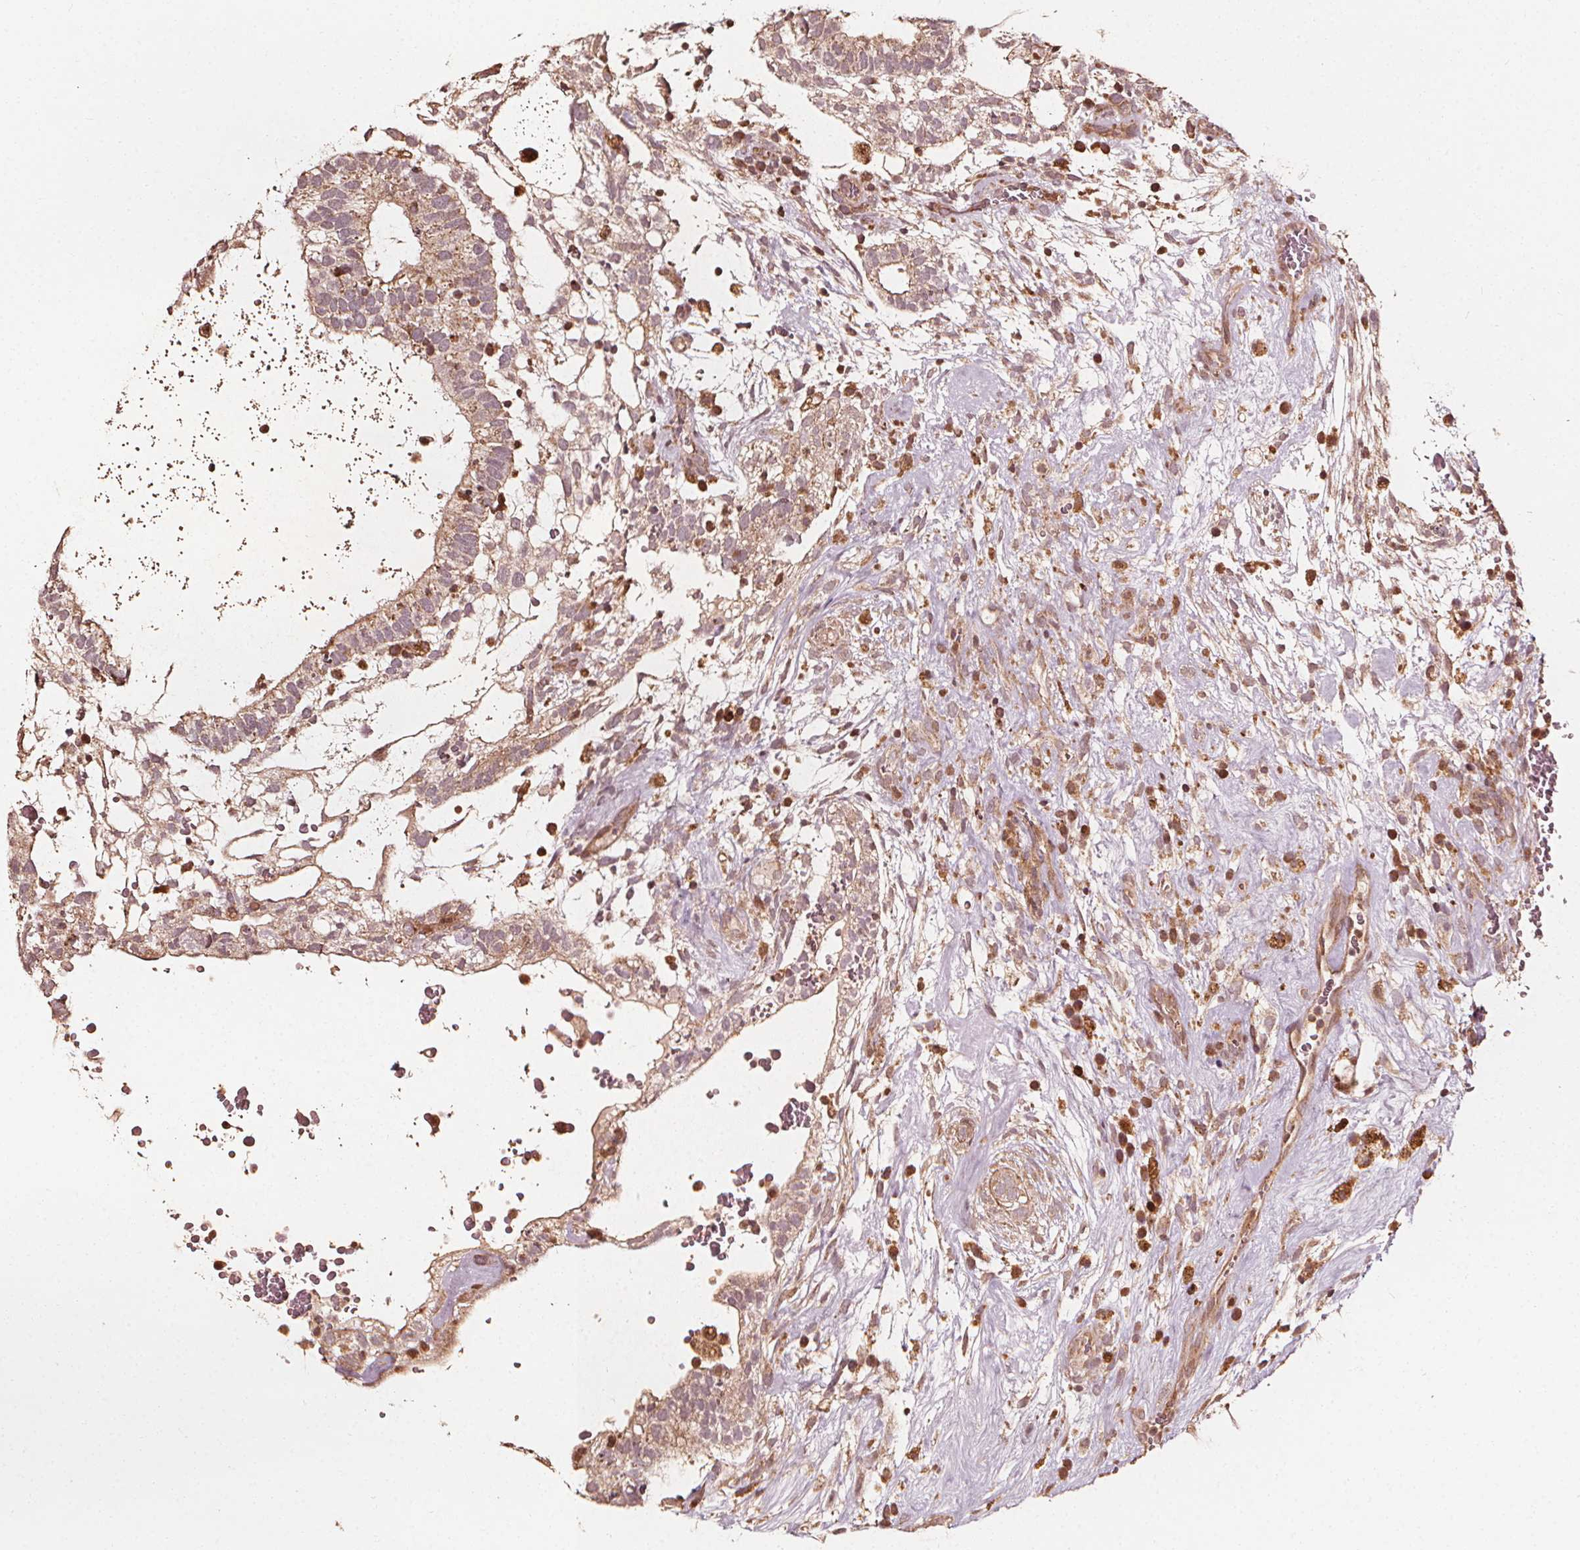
{"staining": {"intensity": "weak", "quantity": ">75%", "location": "cytoplasmic/membranous"}, "tissue": "testis cancer", "cell_type": "Tumor cells", "image_type": "cancer", "snomed": [{"axis": "morphology", "description": "Normal tissue, NOS"}, {"axis": "morphology", "description": "Carcinoma, Embryonal, NOS"}, {"axis": "topography", "description": "Testis"}], "caption": "Weak cytoplasmic/membranous protein expression is identified in approximately >75% of tumor cells in embryonal carcinoma (testis).", "gene": "NPC1", "patient": {"sex": "male", "age": 32}}